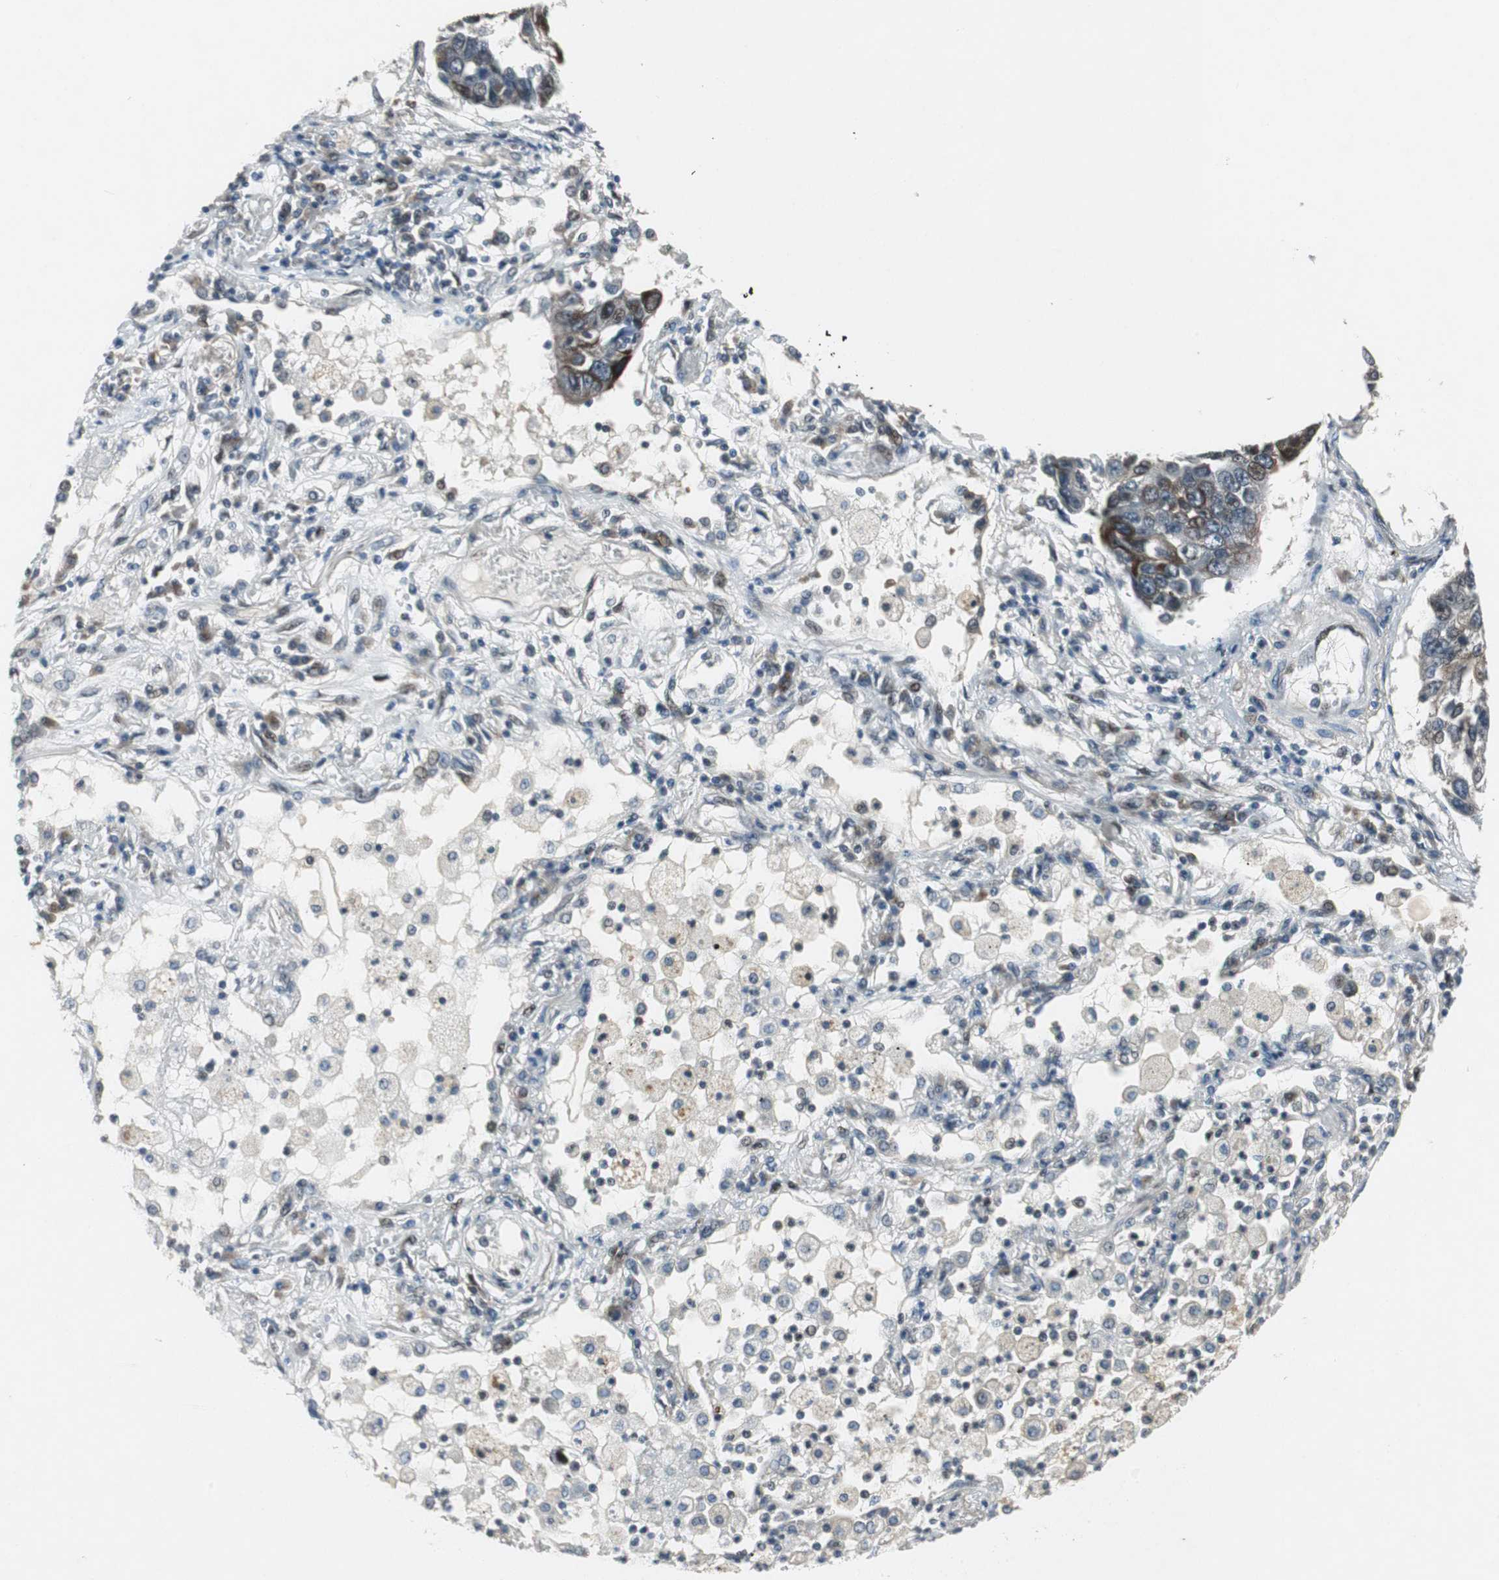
{"staining": {"intensity": "strong", "quantity": ">75%", "location": "nuclear"}, "tissue": "lung cancer", "cell_type": "Tumor cells", "image_type": "cancer", "snomed": [{"axis": "morphology", "description": "Squamous cell carcinoma, NOS"}, {"axis": "topography", "description": "Lung"}], "caption": "Approximately >75% of tumor cells in lung cancer (squamous cell carcinoma) demonstrate strong nuclear protein positivity as visualized by brown immunohistochemical staining.", "gene": "AJUBA", "patient": {"sex": "male", "age": 71}}